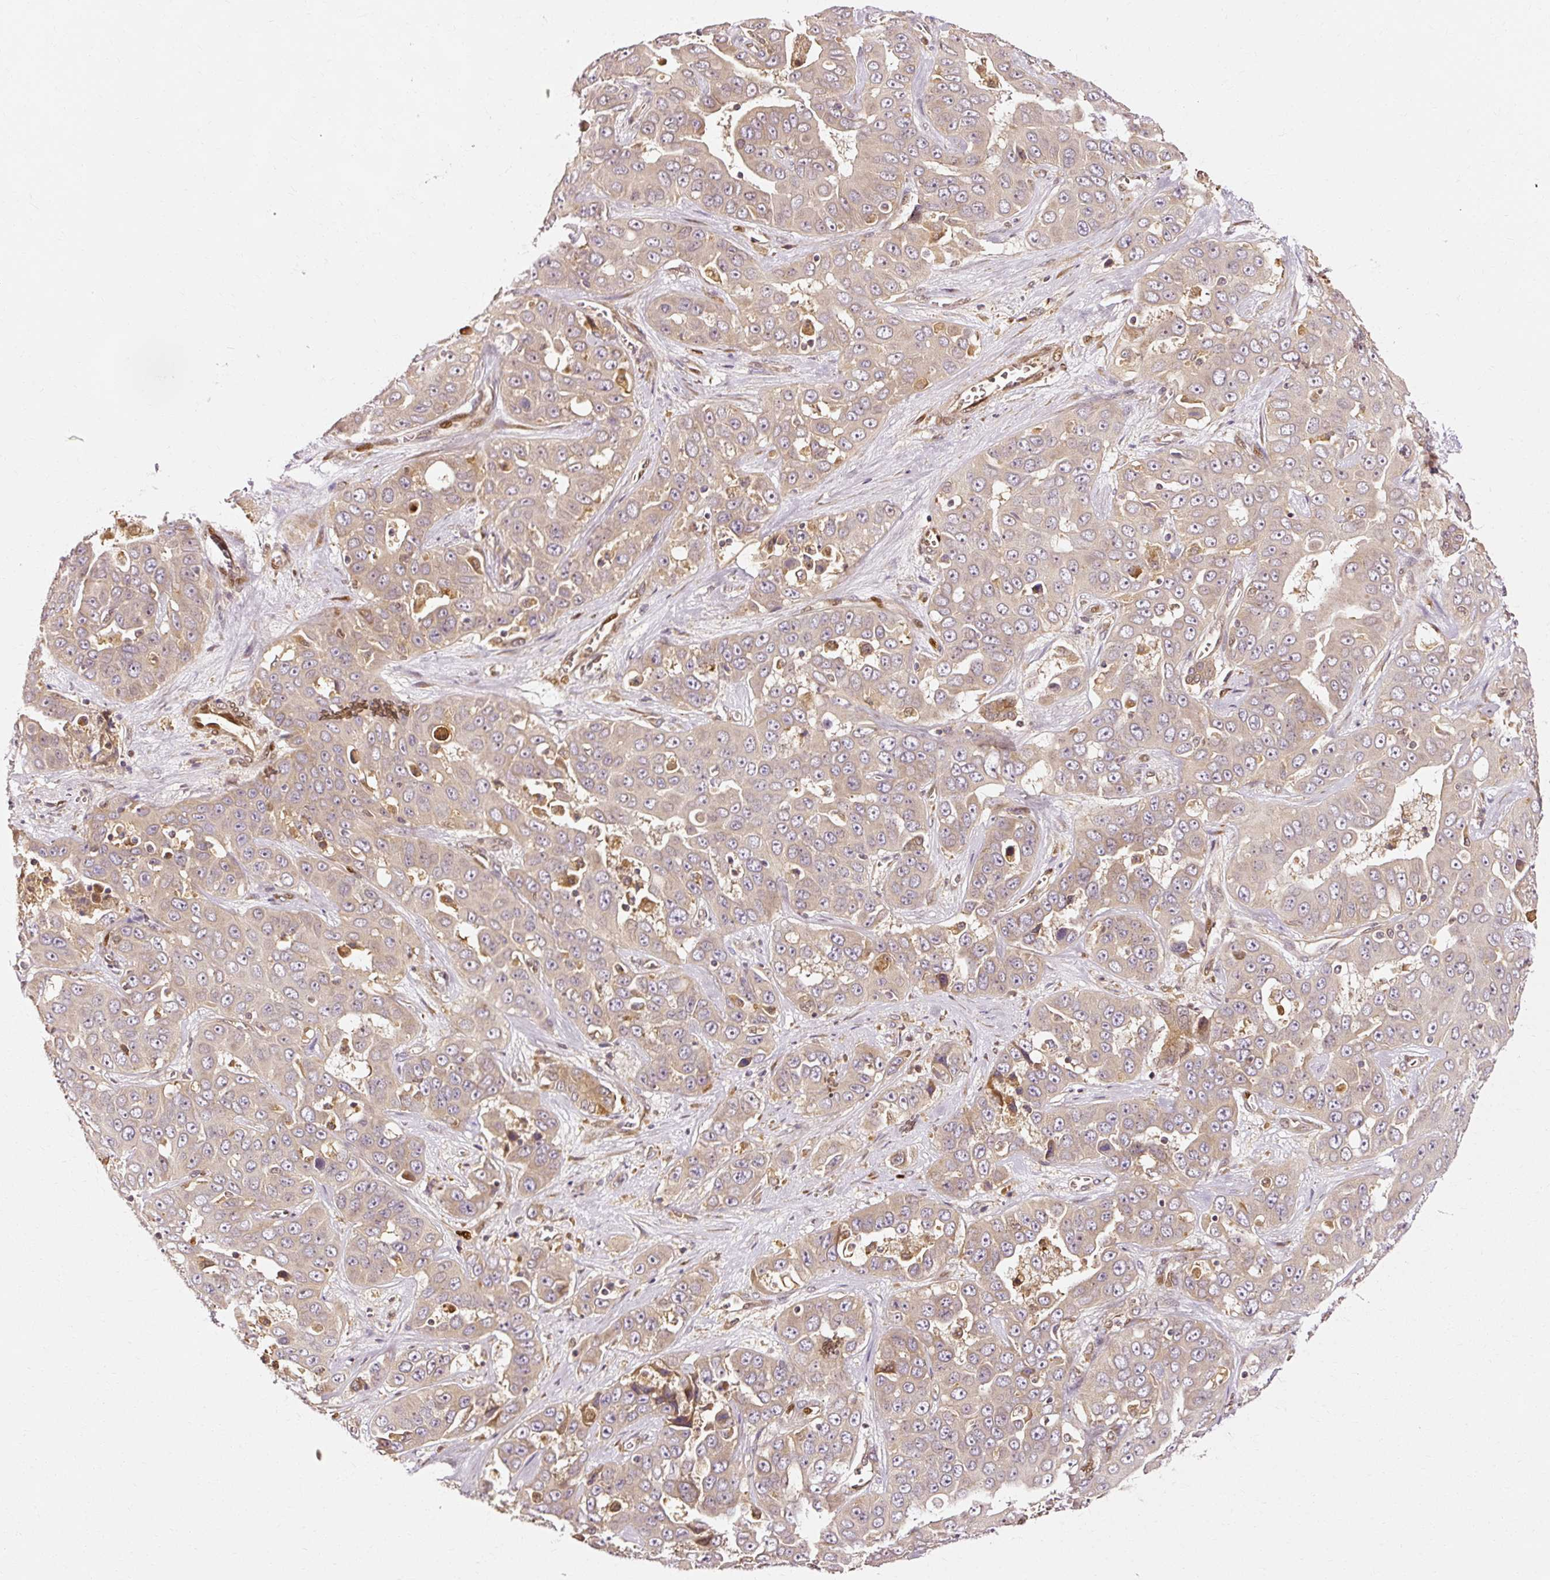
{"staining": {"intensity": "weak", "quantity": "25%-75%", "location": "cytoplasmic/membranous"}, "tissue": "liver cancer", "cell_type": "Tumor cells", "image_type": "cancer", "snomed": [{"axis": "morphology", "description": "Cholangiocarcinoma"}, {"axis": "topography", "description": "Liver"}], "caption": "The histopathology image shows immunohistochemical staining of cholangiocarcinoma (liver). There is weak cytoplasmic/membranous positivity is present in about 25%-75% of tumor cells.", "gene": "NAPA", "patient": {"sex": "female", "age": 52}}